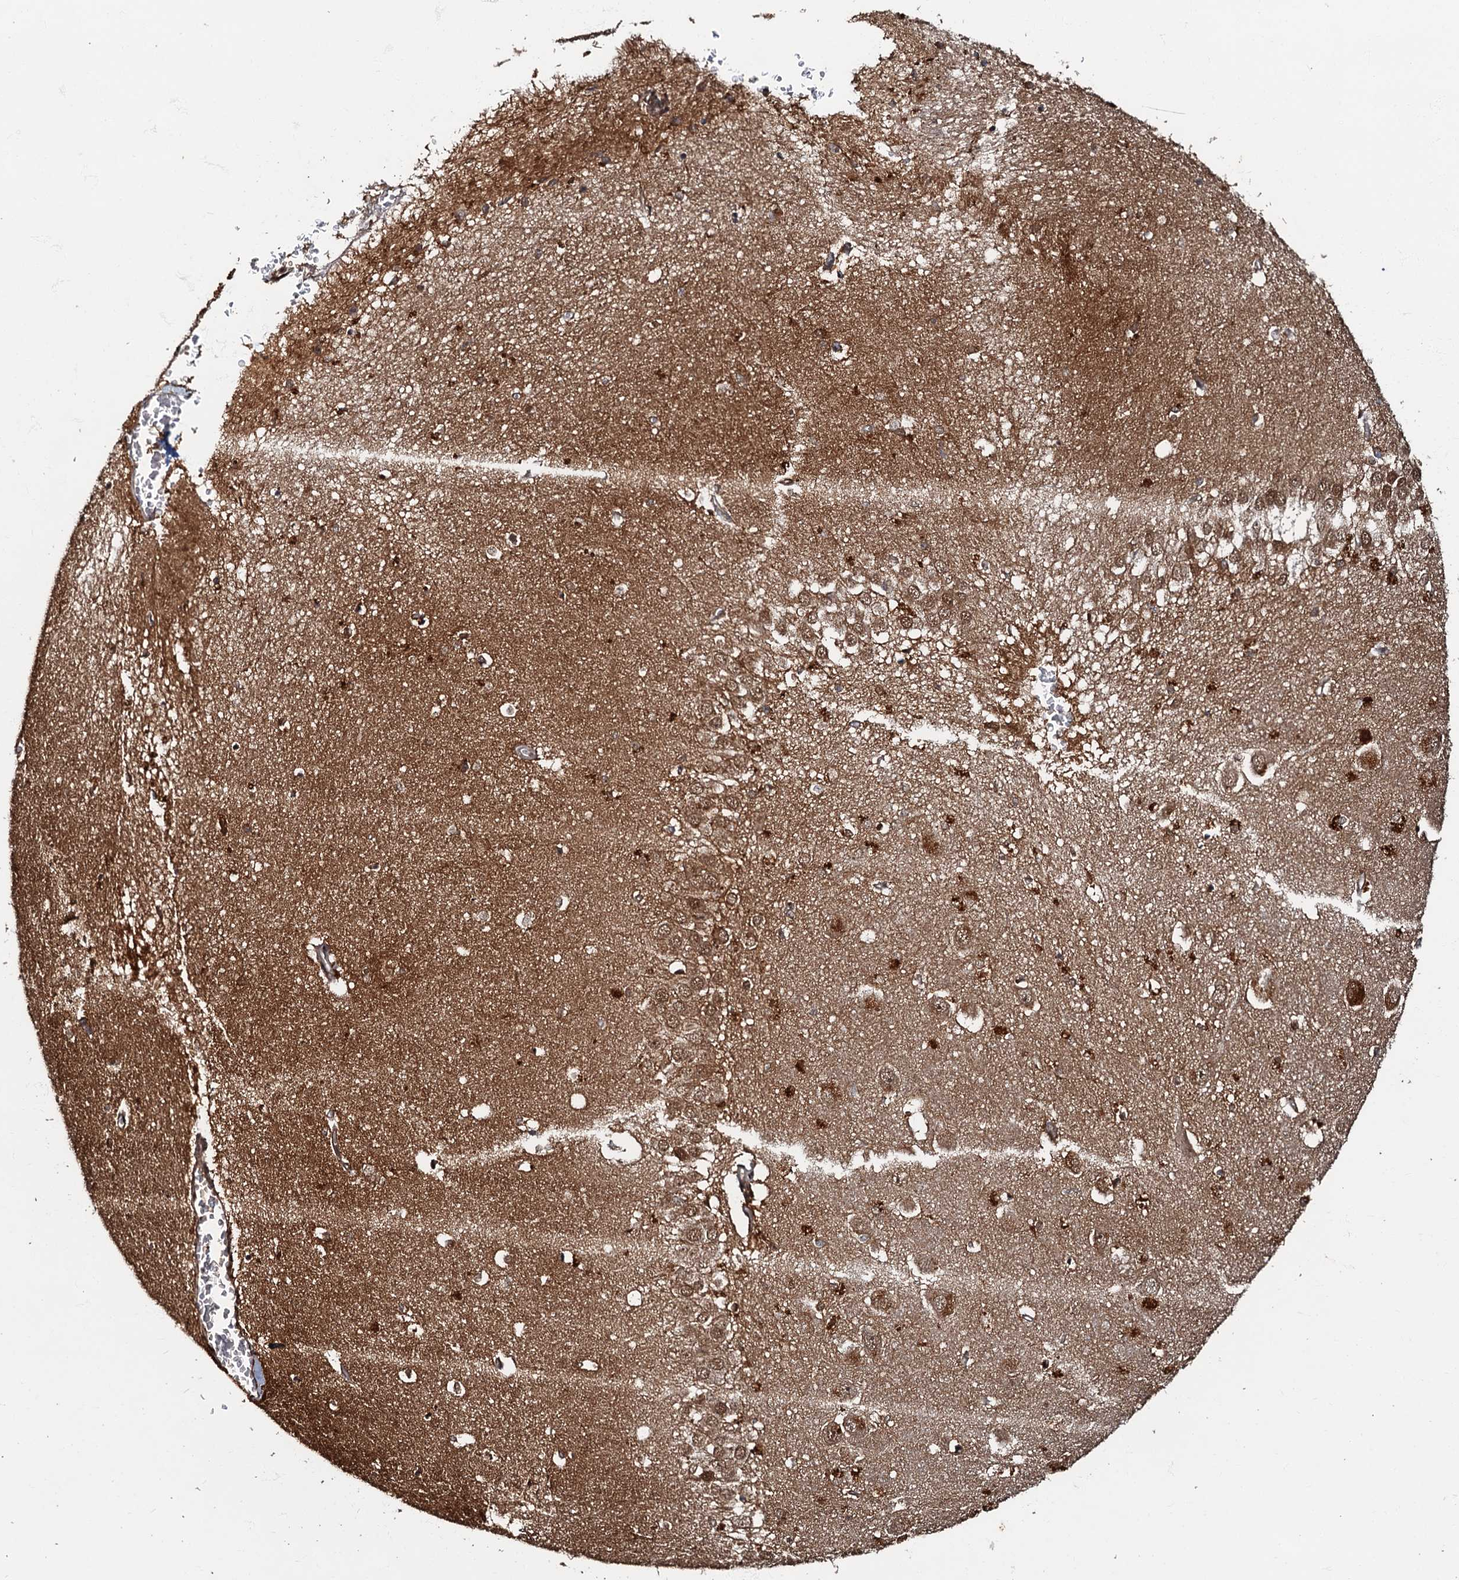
{"staining": {"intensity": "moderate", "quantity": "25%-75%", "location": "cytoplasmic/membranous"}, "tissue": "hippocampus", "cell_type": "Glial cells", "image_type": "normal", "snomed": [{"axis": "morphology", "description": "Normal tissue, NOS"}, {"axis": "topography", "description": "Hippocampus"}], "caption": "Benign hippocampus was stained to show a protein in brown. There is medium levels of moderate cytoplasmic/membranous expression in about 25%-75% of glial cells.", "gene": "C18orf32", "patient": {"sex": "female", "age": 64}}